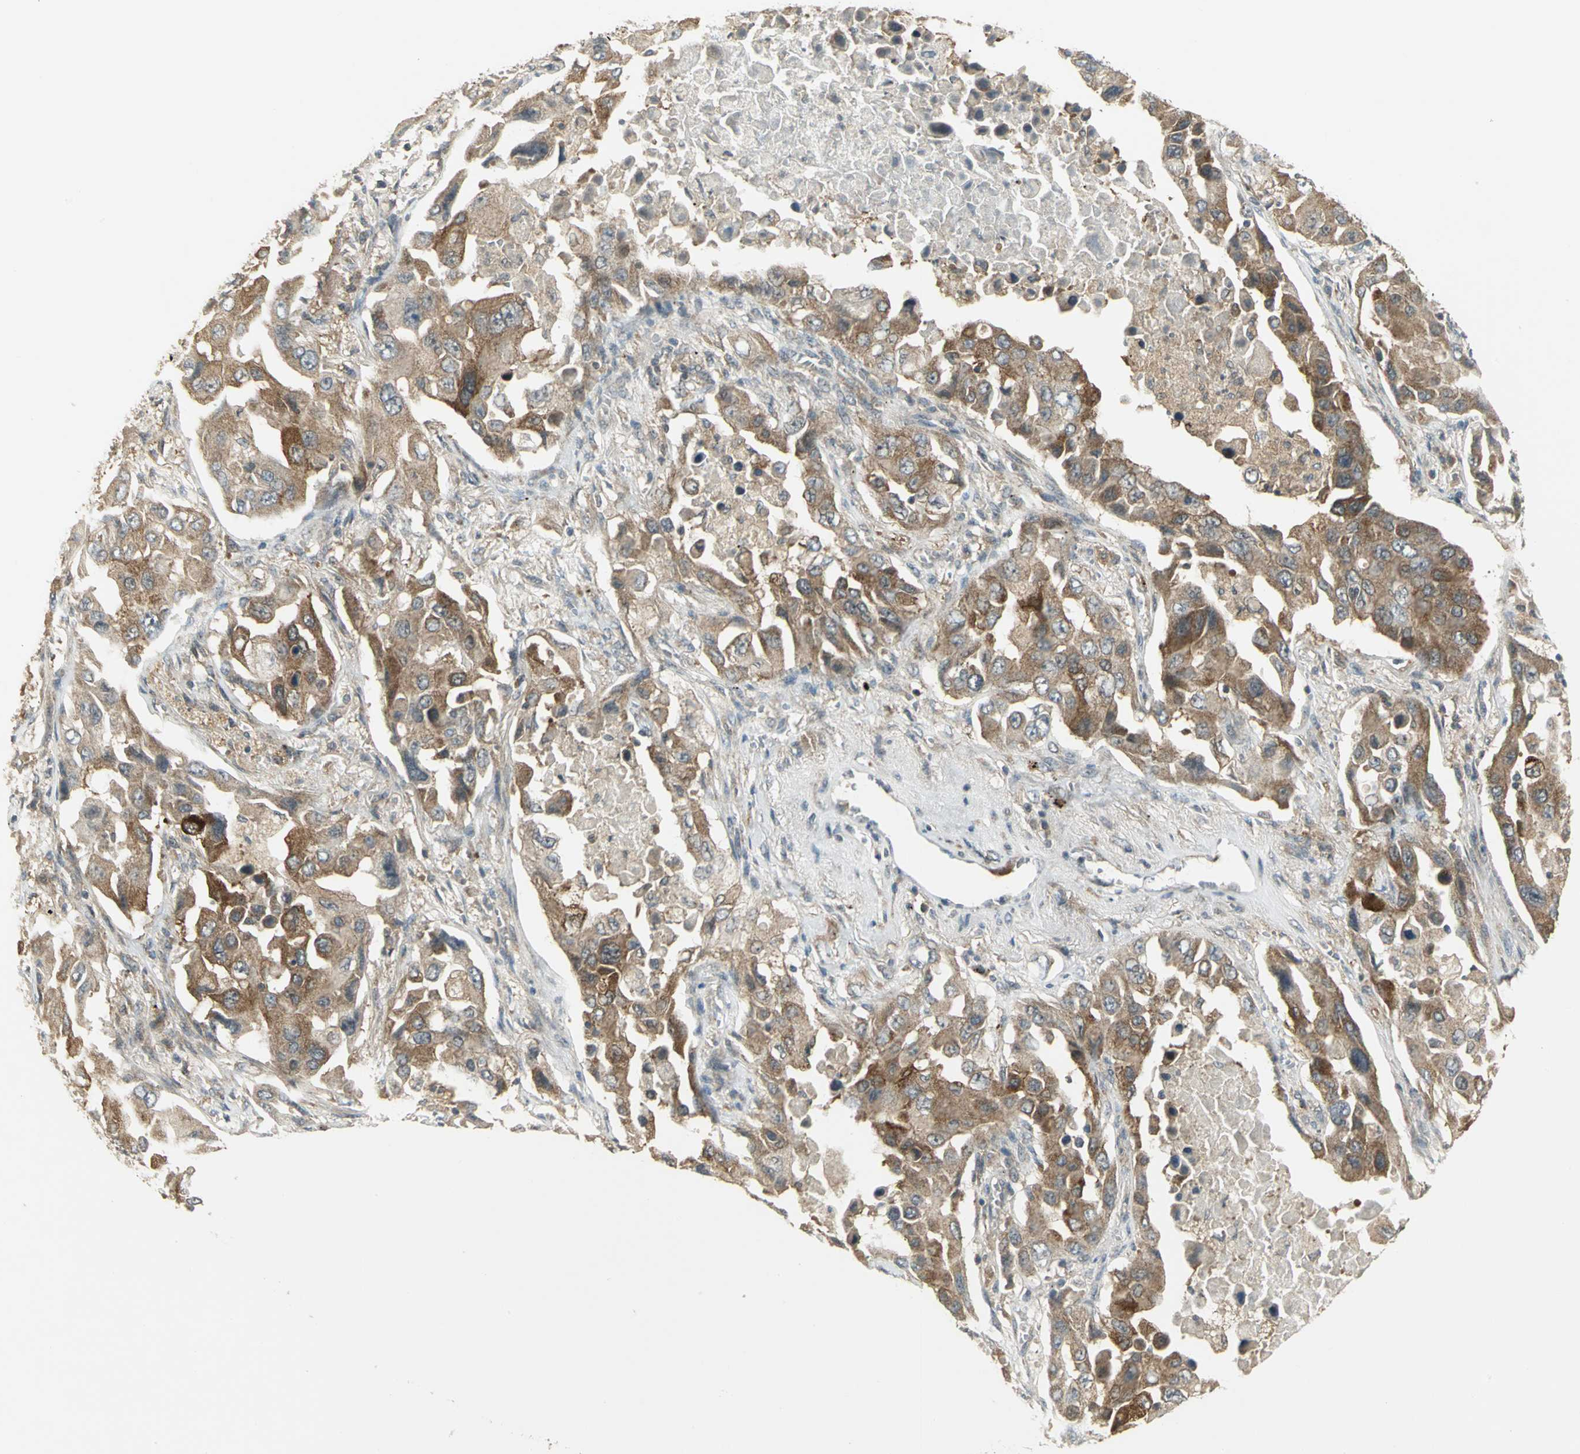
{"staining": {"intensity": "moderate", "quantity": ">75%", "location": "cytoplasmic/membranous"}, "tissue": "lung cancer", "cell_type": "Tumor cells", "image_type": "cancer", "snomed": [{"axis": "morphology", "description": "Adenocarcinoma, NOS"}, {"axis": "topography", "description": "Lung"}], "caption": "Lung cancer (adenocarcinoma) stained for a protein (brown) shows moderate cytoplasmic/membranous positive positivity in about >75% of tumor cells.", "gene": "MAPK8IP3", "patient": {"sex": "female", "age": 65}}